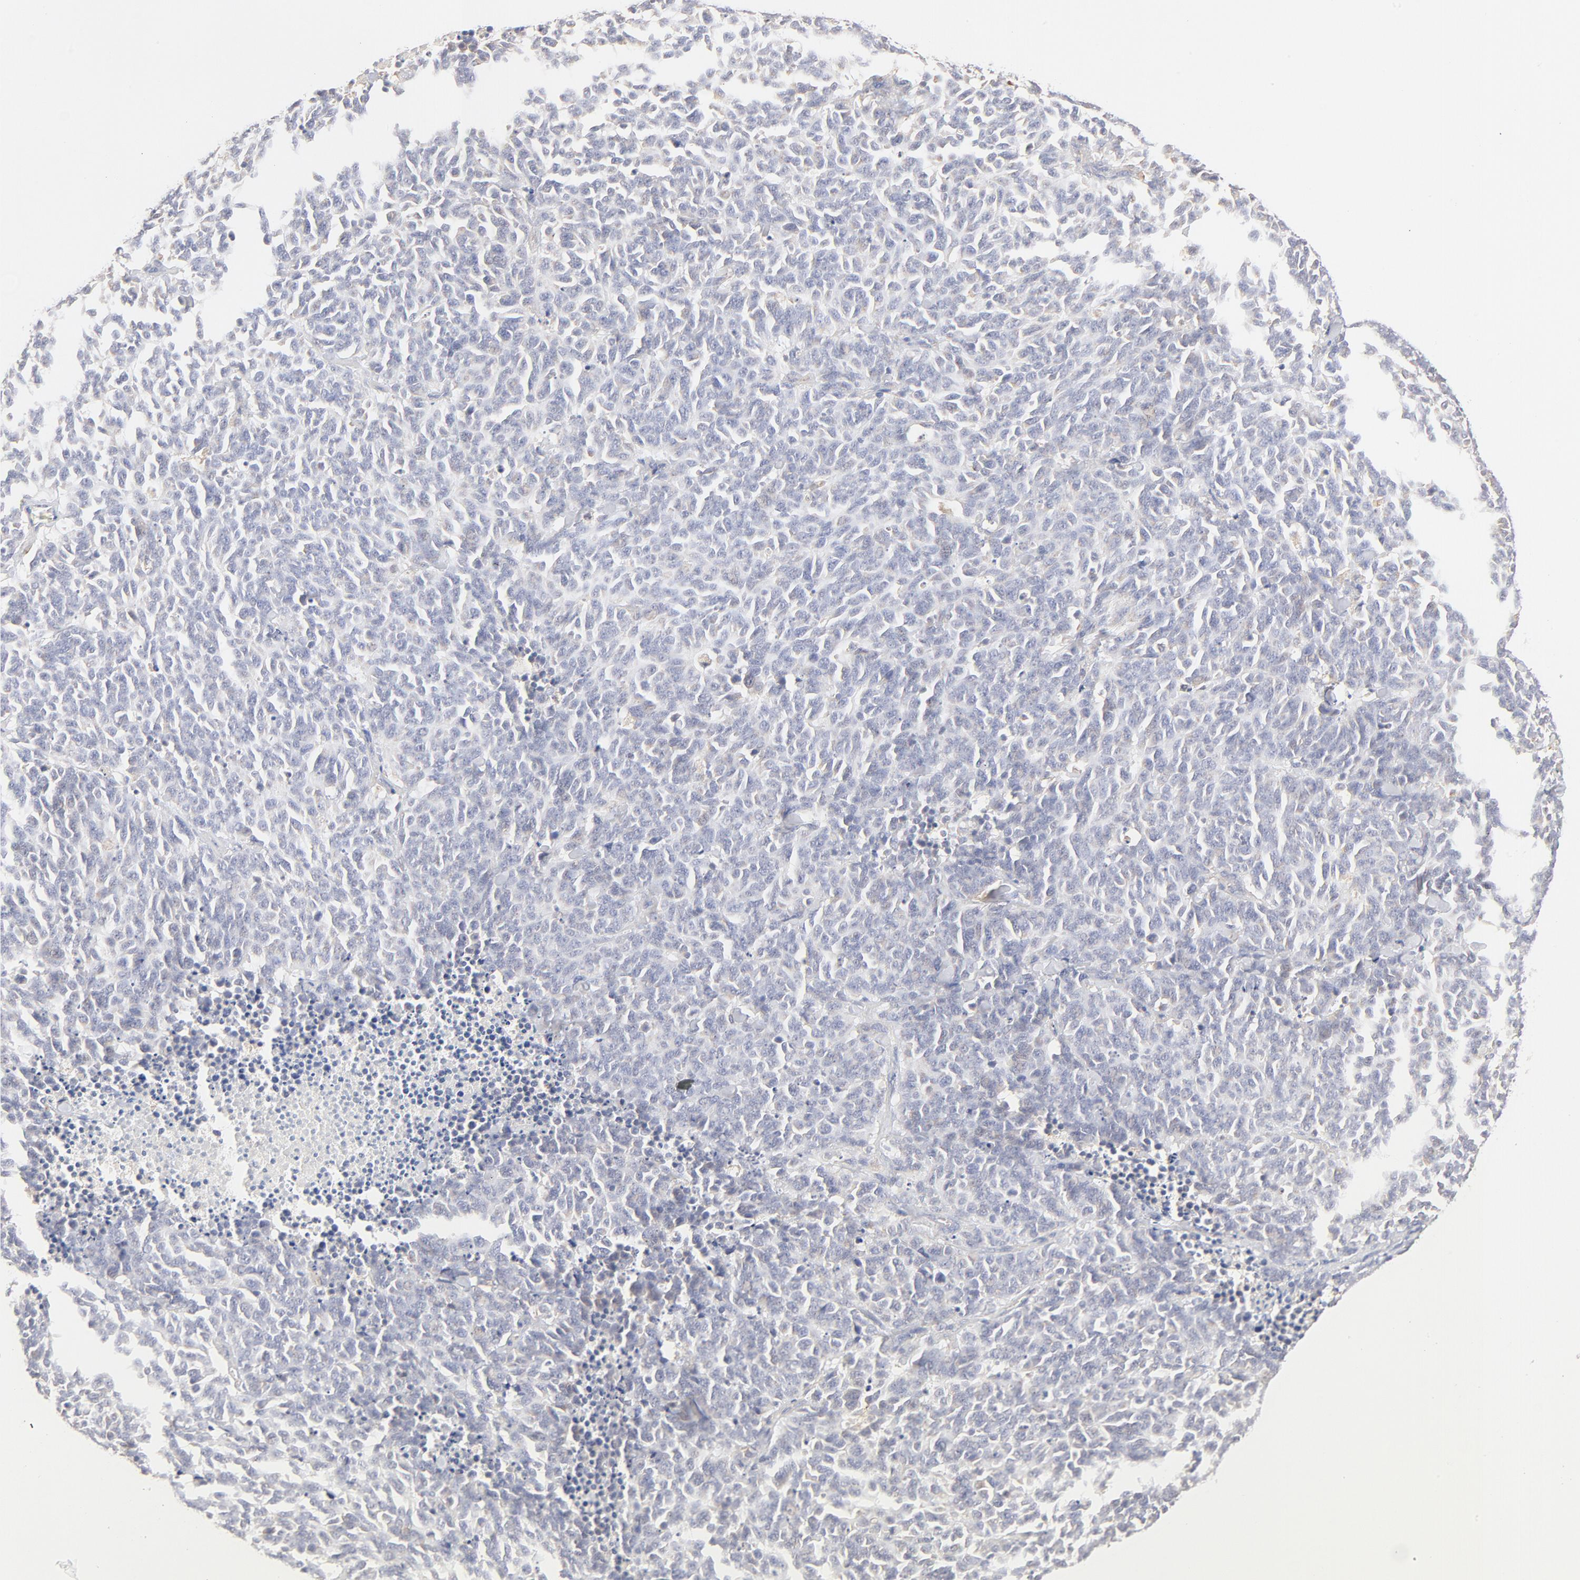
{"staining": {"intensity": "negative", "quantity": "none", "location": "none"}, "tissue": "lung cancer", "cell_type": "Tumor cells", "image_type": "cancer", "snomed": [{"axis": "morphology", "description": "Neoplasm, malignant, NOS"}, {"axis": "topography", "description": "Lung"}], "caption": "Tumor cells are negative for brown protein staining in lung neoplasm (malignant). (DAB IHC with hematoxylin counter stain).", "gene": "MTERF2", "patient": {"sex": "female", "age": 58}}